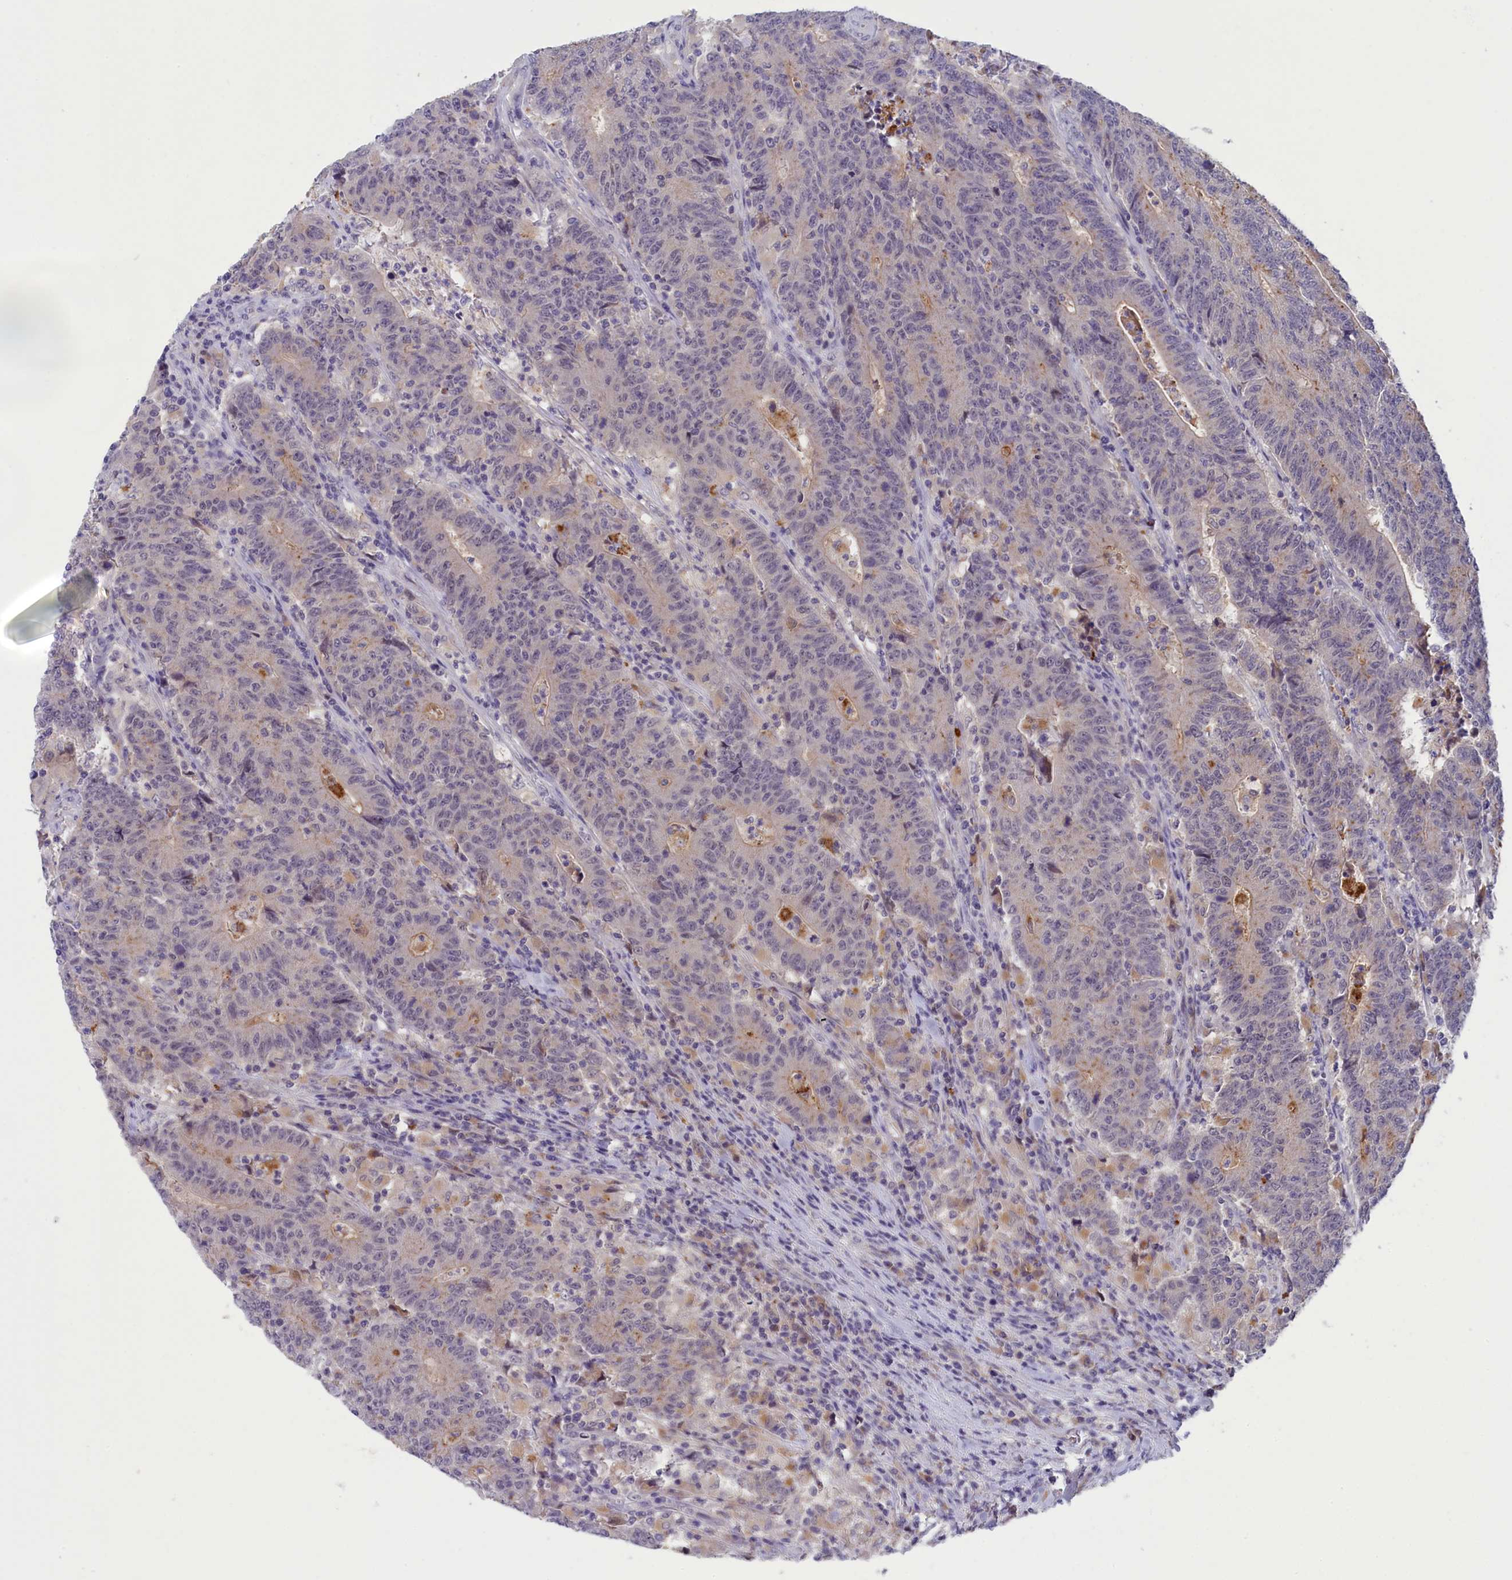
{"staining": {"intensity": "negative", "quantity": "none", "location": "none"}, "tissue": "colorectal cancer", "cell_type": "Tumor cells", "image_type": "cancer", "snomed": [{"axis": "morphology", "description": "Adenocarcinoma, NOS"}, {"axis": "topography", "description": "Colon"}], "caption": "An IHC micrograph of colorectal adenocarcinoma is shown. There is no staining in tumor cells of colorectal adenocarcinoma.", "gene": "STYX", "patient": {"sex": "female", "age": 75}}